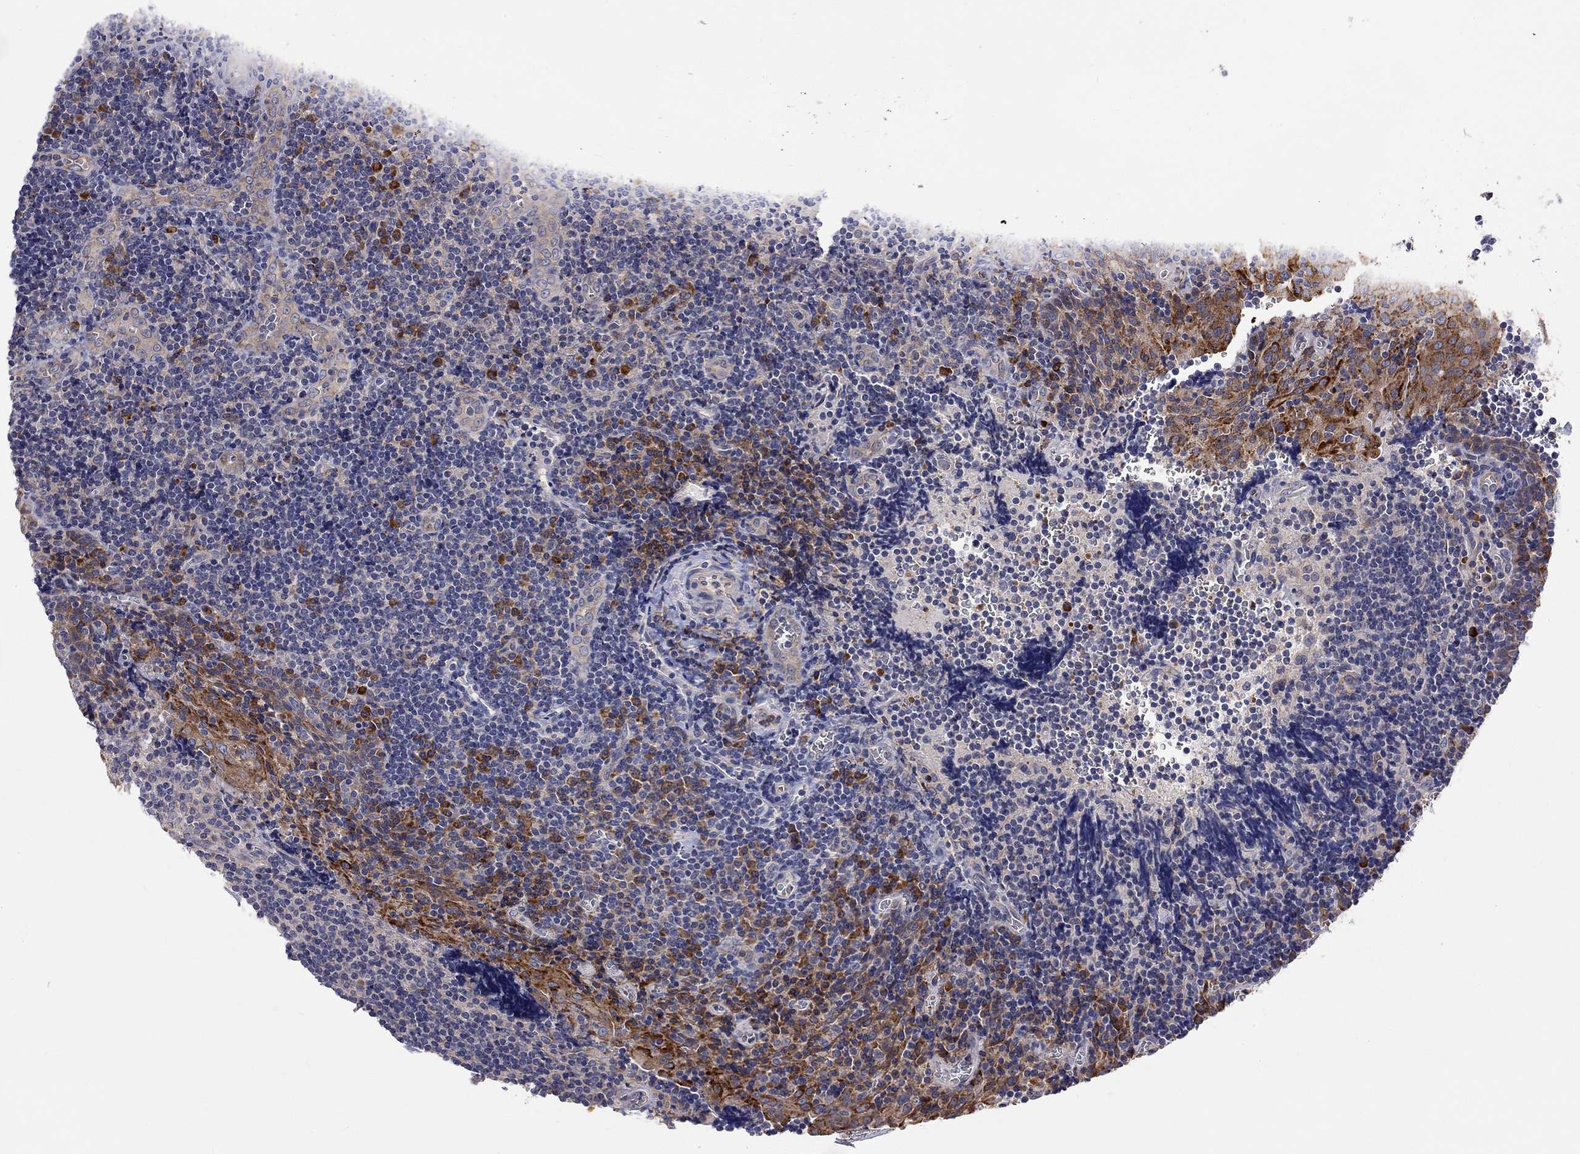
{"staining": {"intensity": "strong", "quantity": "<25%", "location": "cytoplasmic/membranous"}, "tissue": "tonsil", "cell_type": "Germinal center cells", "image_type": "normal", "snomed": [{"axis": "morphology", "description": "Normal tissue, NOS"}, {"axis": "morphology", "description": "Inflammation, NOS"}, {"axis": "topography", "description": "Tonsil"}], "caption": "Protein staining displays strong cytoplasmic/membranous expression in approximately <25% of germinal center cells in unremarkable tonsil.", "gene": "CASTOR1", "patient": {"sex": "female", "age": 31}}